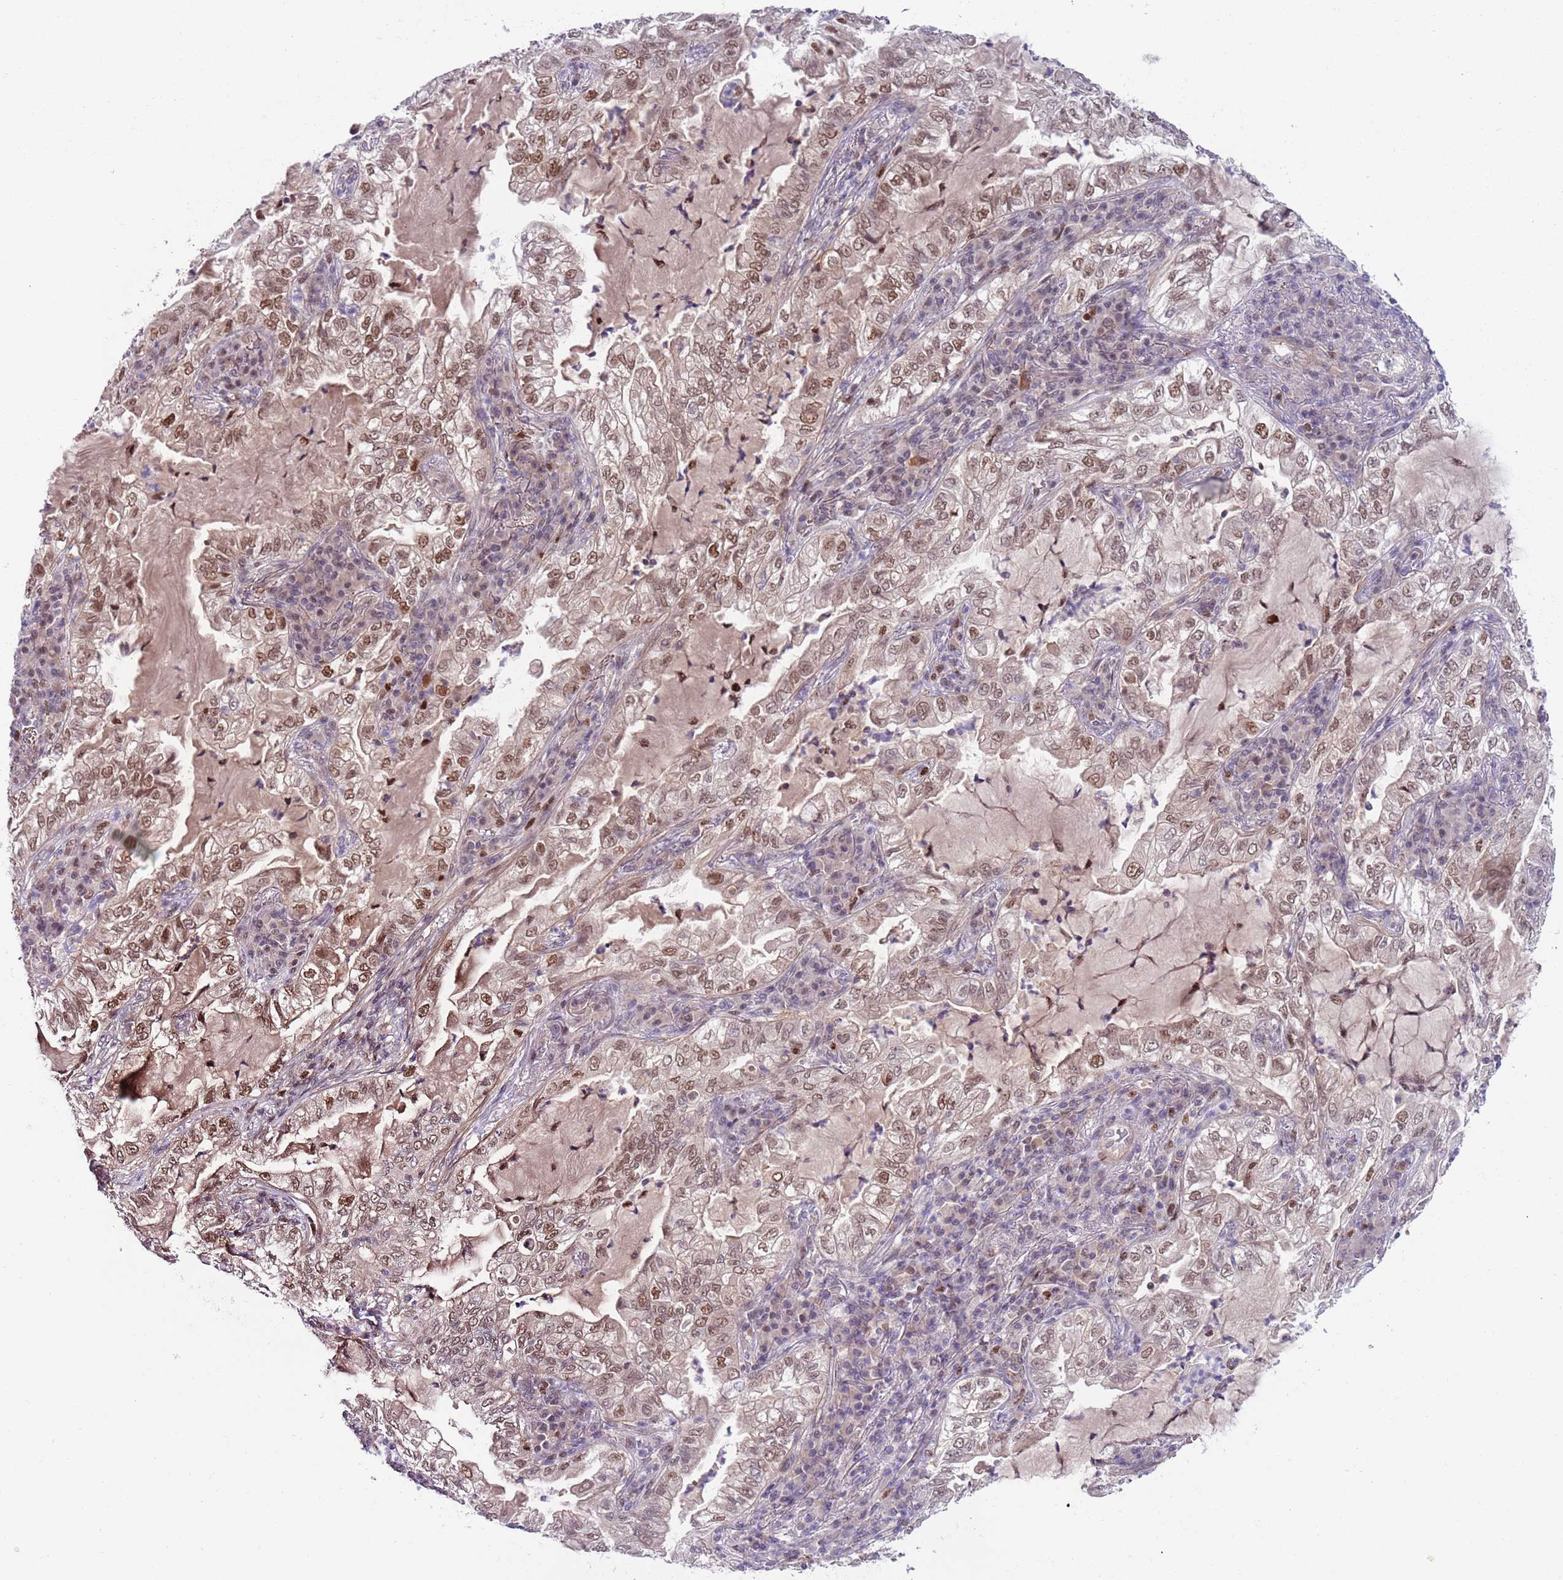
{"staining": {"intensity": "moderate", "quantity": ">75%", "location": "nuclear"}, "tissue": "lung cancer", "cell_type": "Tumor cells", "image_type": "cancer", "snomed": [{"axis": "morphology", "description": "Adenocarcinoma, NOS"}, {"axis": "topography", "description": "Lung"}], "caption": "An IHC micrograph of neoplastic tissue is shown. Protein staining in brown labels moderate nuclear positivity in lung cancer within tumor cells. (DAB (3,3'-diaminobenzidine) = brown stain, brightfield microscopy at high magnification).", "gene": "RMND5B", "patient": {"sex": "female", "age": 73}}